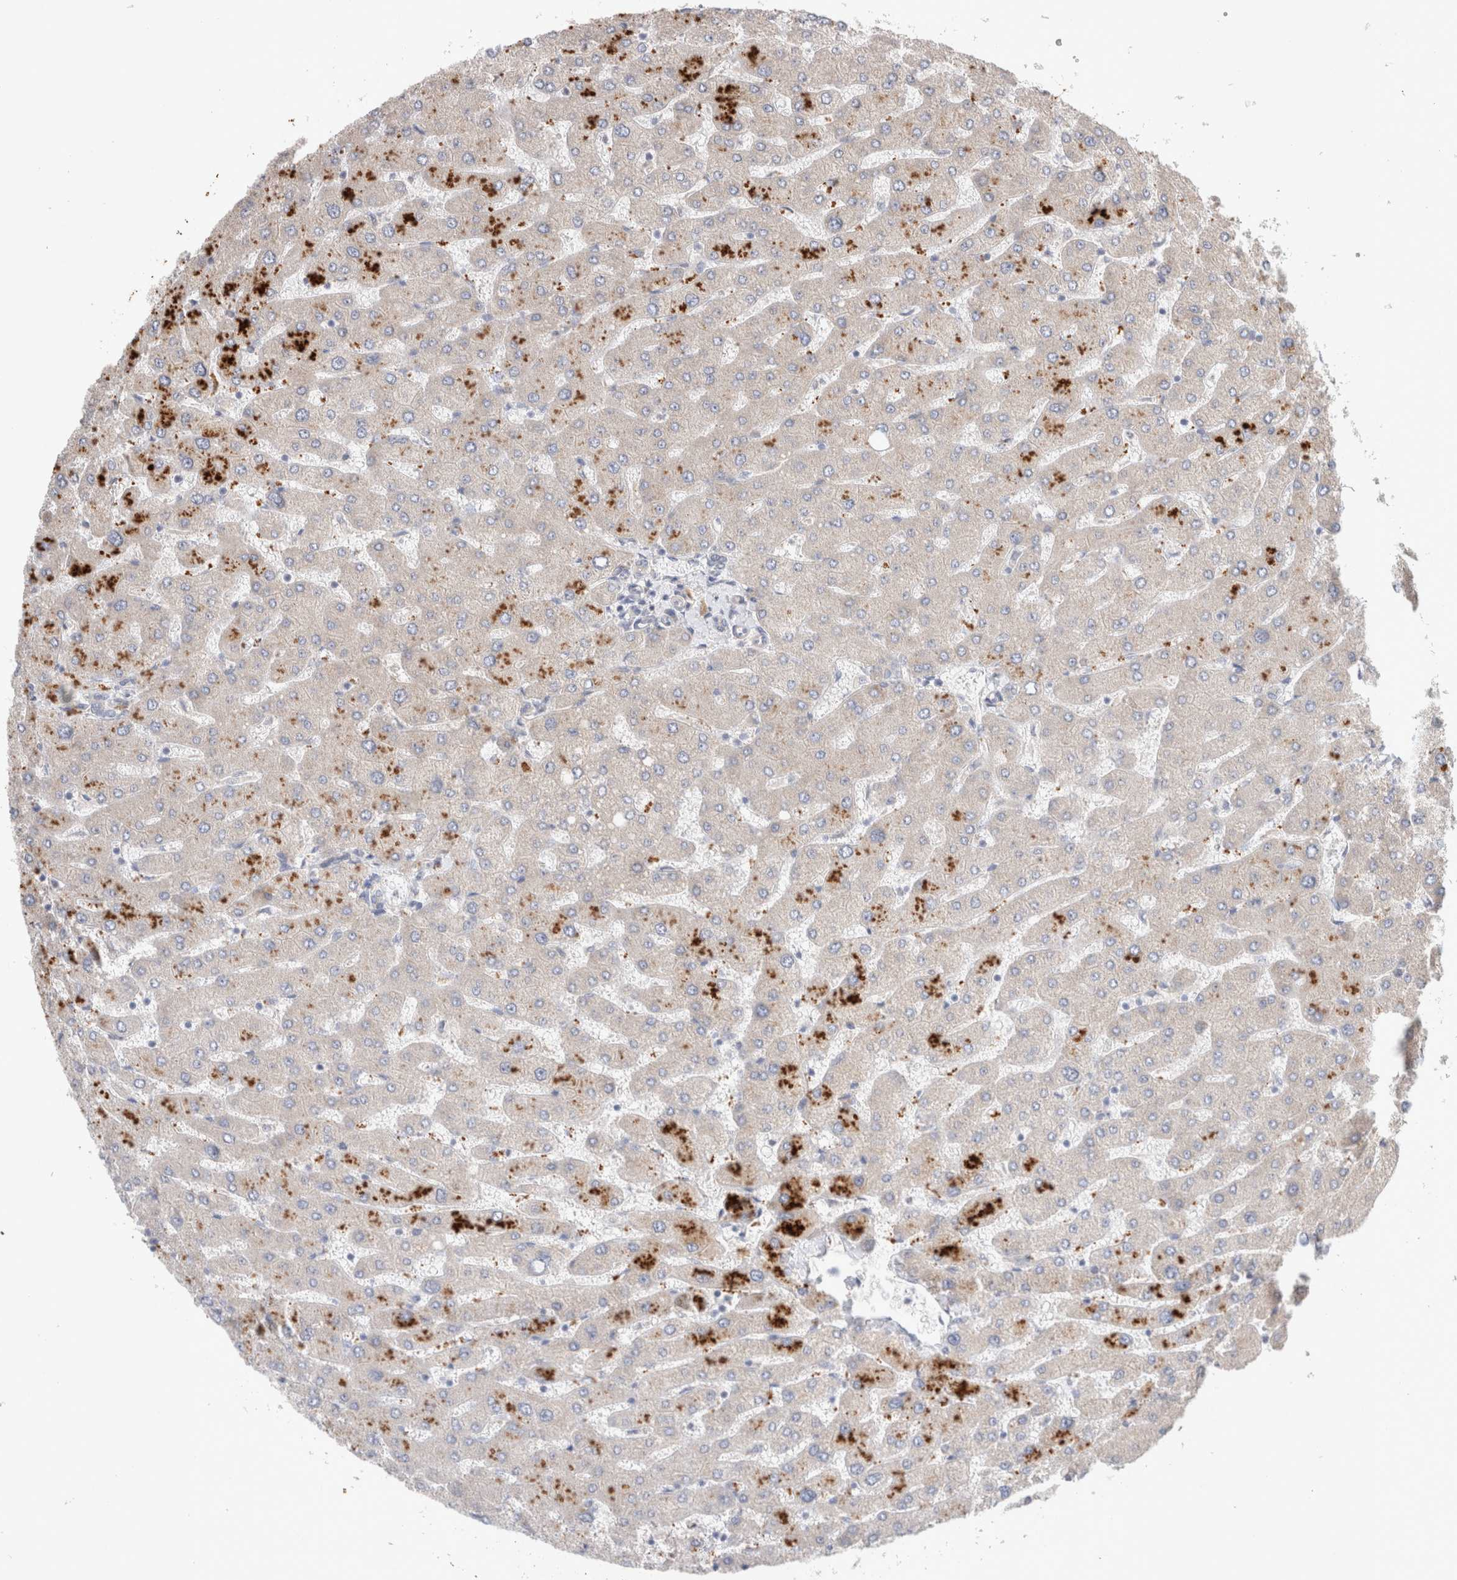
{"staining": {"intensity": "negative", "quantity": "none", "location": "none"}, "tissue": "liver", "cell_type": "Cholangiocytes", "image_type": "normal", "snomed": [{"axis": "morphology", "description": "Normal tissue, NOS"}, {"axis": "topography", "description": "Liver"}], "caption": "Immunohistochemical staining of normal liver exhibits no significant positivity in cholangiocytes. (DAB (3,3'-diaminobenzidine) immunohistochemistry (IHC) visualized using brightfield microscopy, high magnification).", "gene": "SYDE2", "patient": {"sex": "male", "age": 55}}